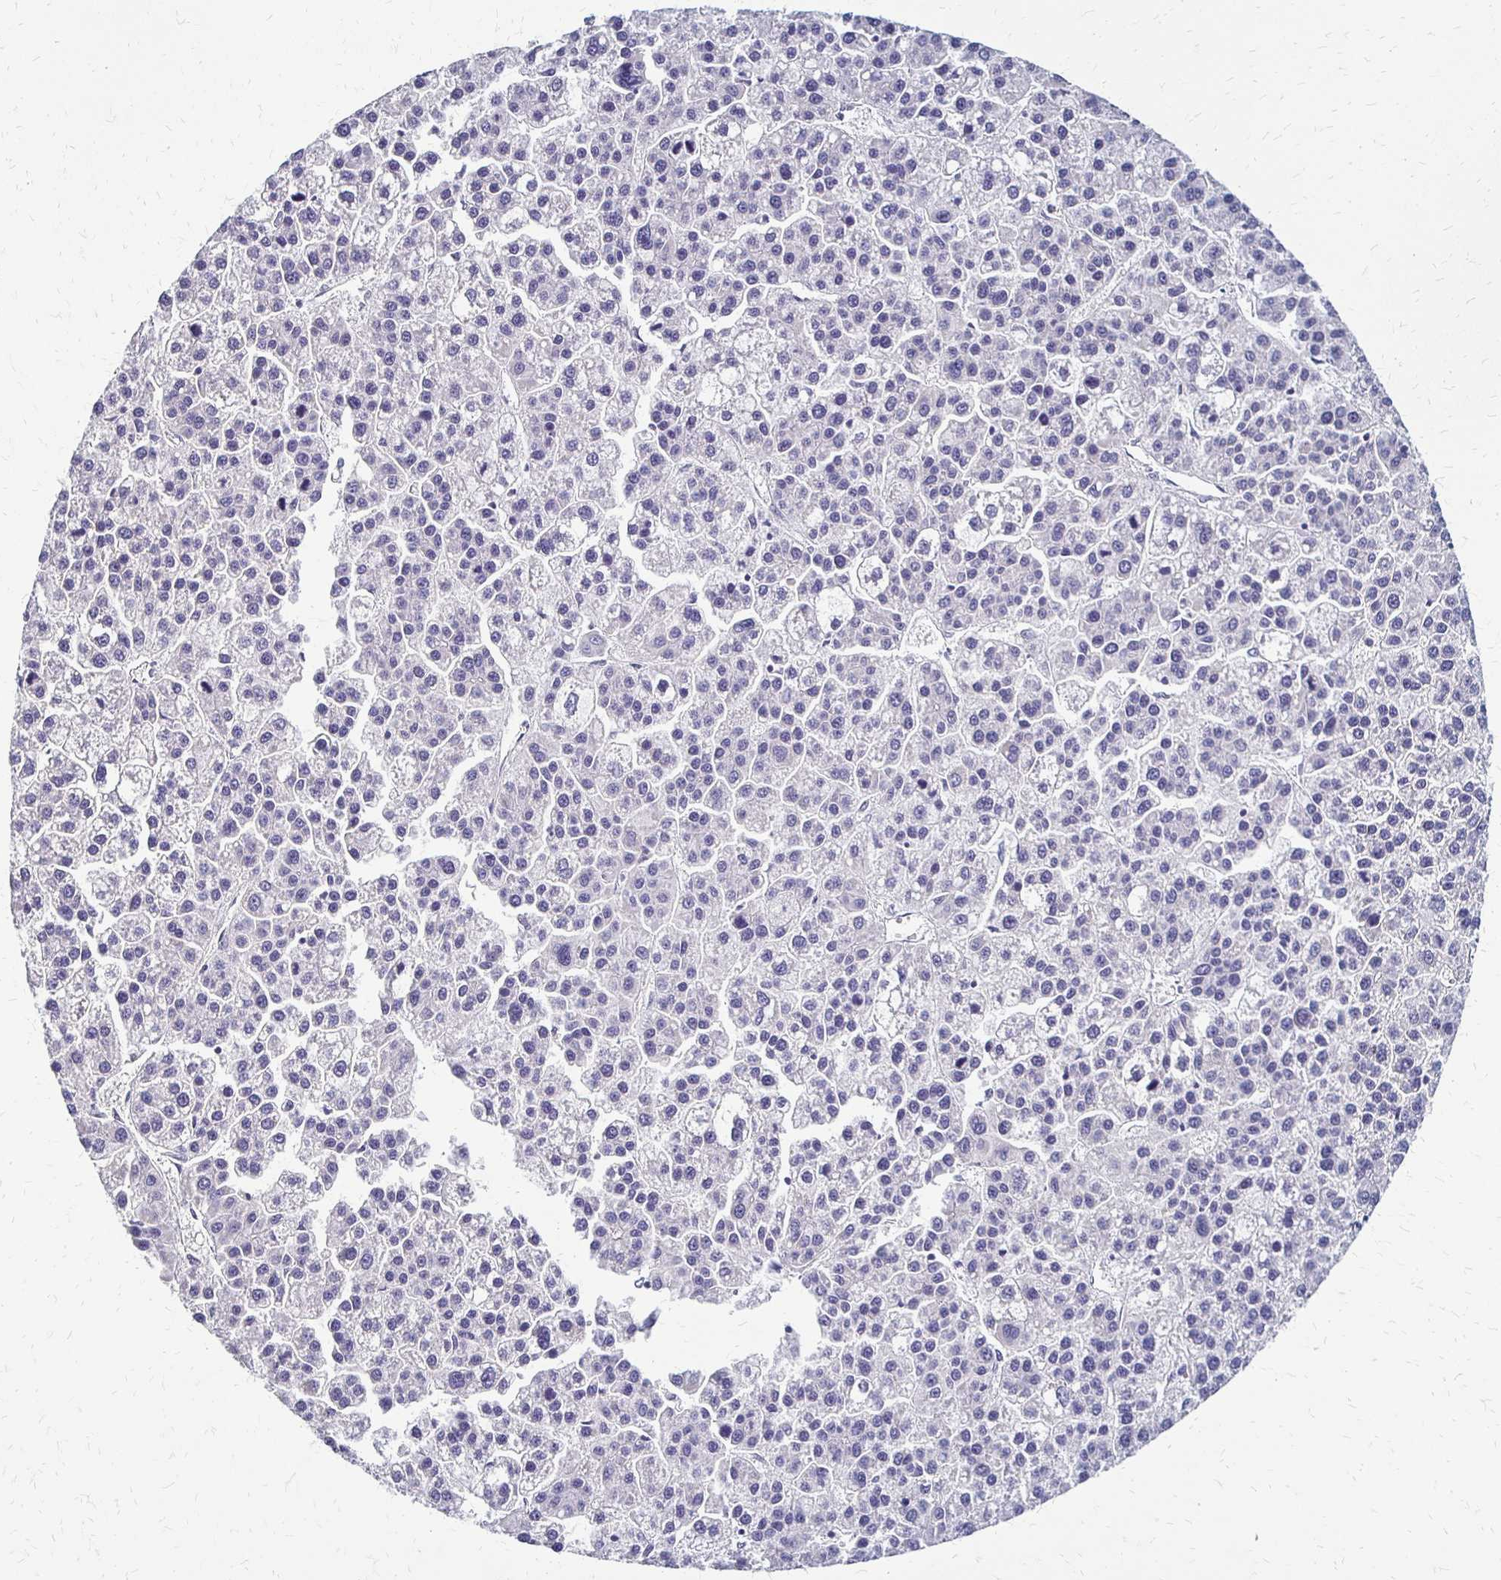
{"staining": {"intensity": "negative", "quantity": "none", "location": "none"}, "tissue": "liver cancer", "cell_type": "Tumor cells", "image_type": "cancer", "snomed": [{"axis": "morphology", "description": "Carcinoma, Hepatocellular, NOS"}, {"axis": "topography", "description": "Liver"}], "caption": "Immunohistochemical staining of liver cancer displays no significant positivity in tumor cells.", "gene": "SLC9A9", "patient": {"sex": "female", "age": 58}}